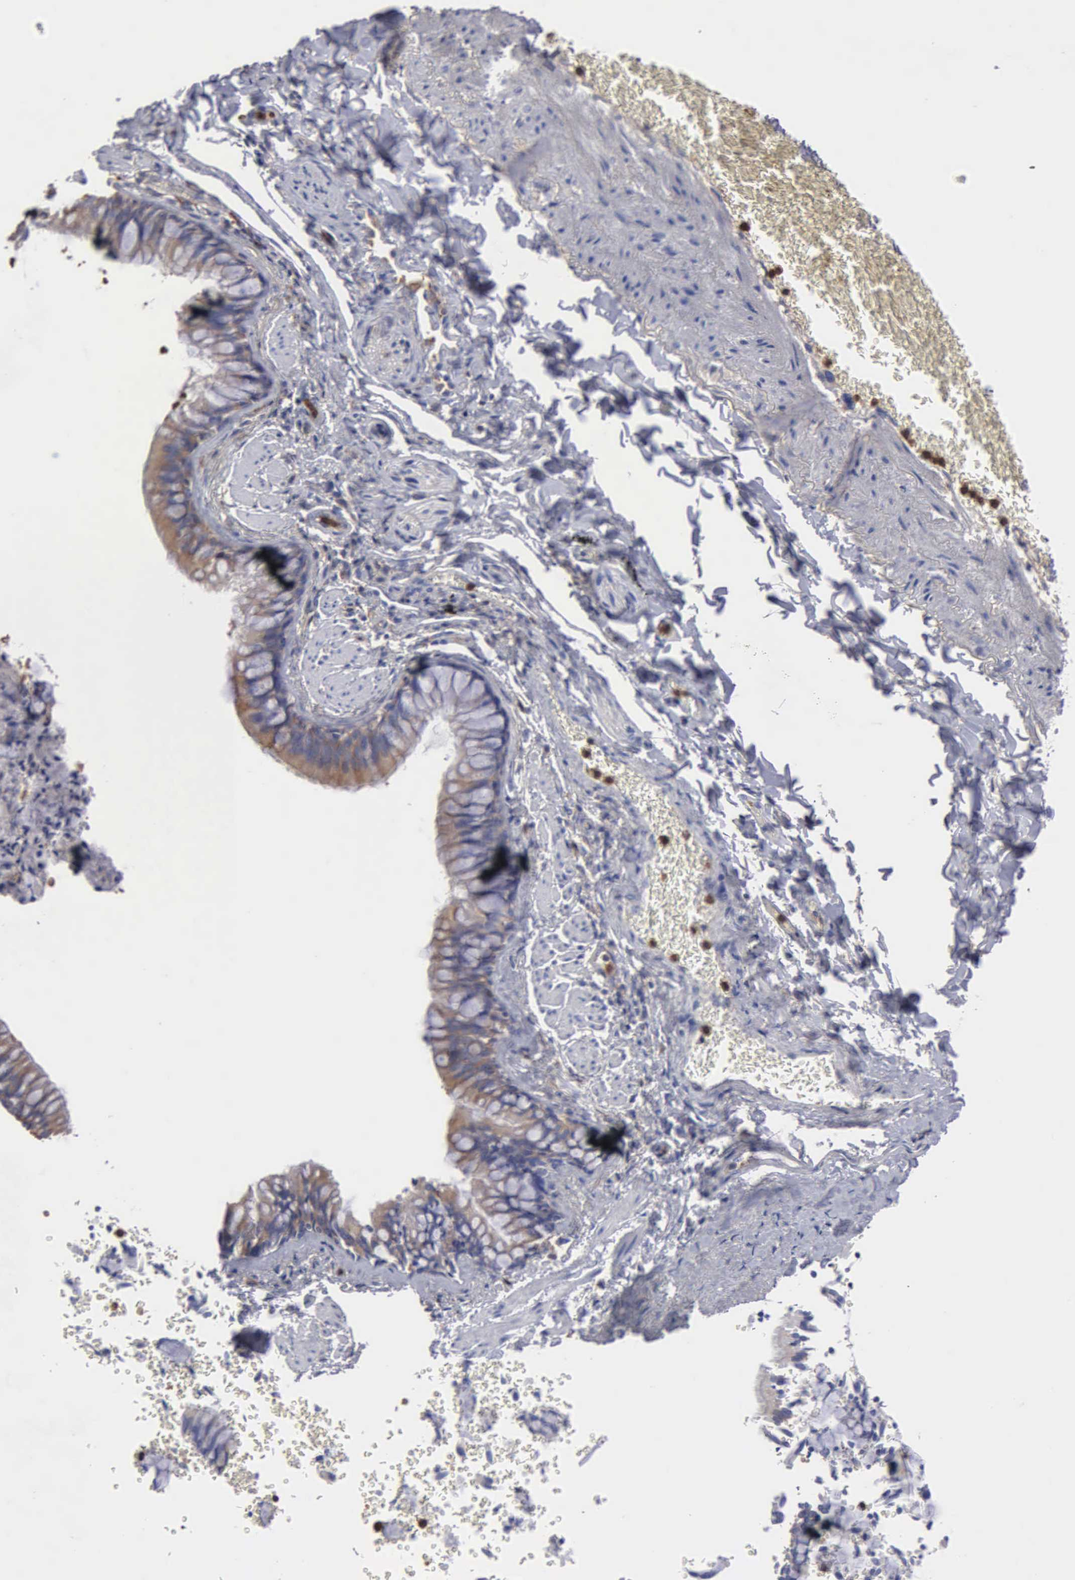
{"staining": {"intensity": "weak", "quantity": "25%-75%", "location": "cytoplasmic/membranous"}, "tissue": "bronchus", "cell_type": "Respiratory epithelial cells", "image_type": "normal", "snomed": [{"axis": "morphology", "description": "Normal tissue, NOS"}, {"axis": "topography", "description": "Lung"}], "caption": "The photomicrograph exhibits staining of benign bronchus, revealing weak cytoplasmic/membranous protein expression (brown color) within respiratory epithelial cells.", "gene": "G6PD", "patient": {"sex": "male", "age": 54}}